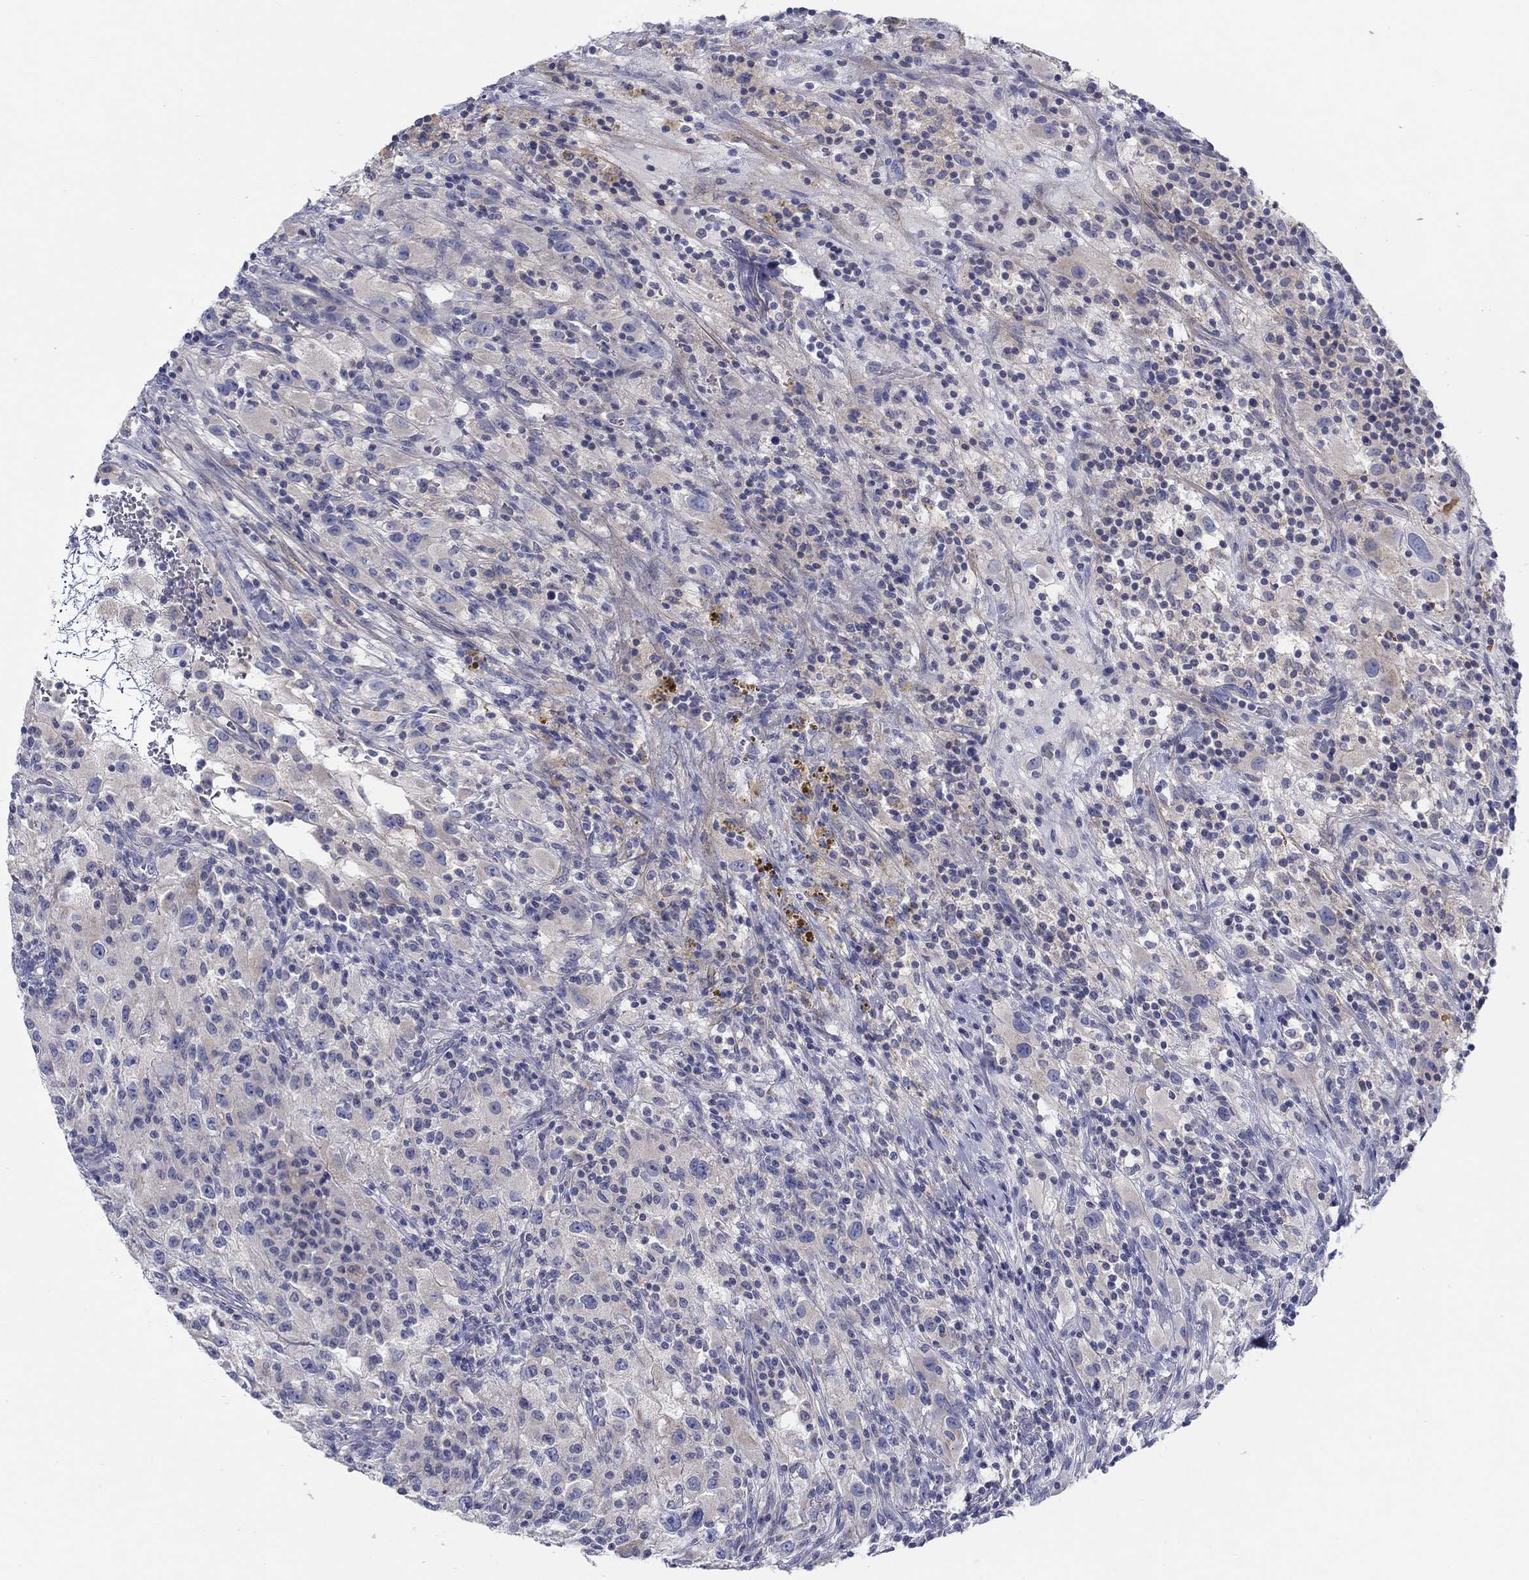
{"staining": {"intensity": "negative", "quantity": "none", "location": "none"}, "tissue": "renal cancer", "cell_type": "Tumor cells", "image_type": "cancer", "snomed": [{"axis": "morphology", "description": "Adenocarcinoma, NOS"}, {"axis": "topography", "description": "Kidney"}], "caption": "Tumor cells are negative for protein expression in human renal cancer. (DAB (3,3'-diaminobenzidine) IHC with hematoxylin counter stain).", "gene": "HAPLN4", "patient": {"sex": "female", "age": 67}}